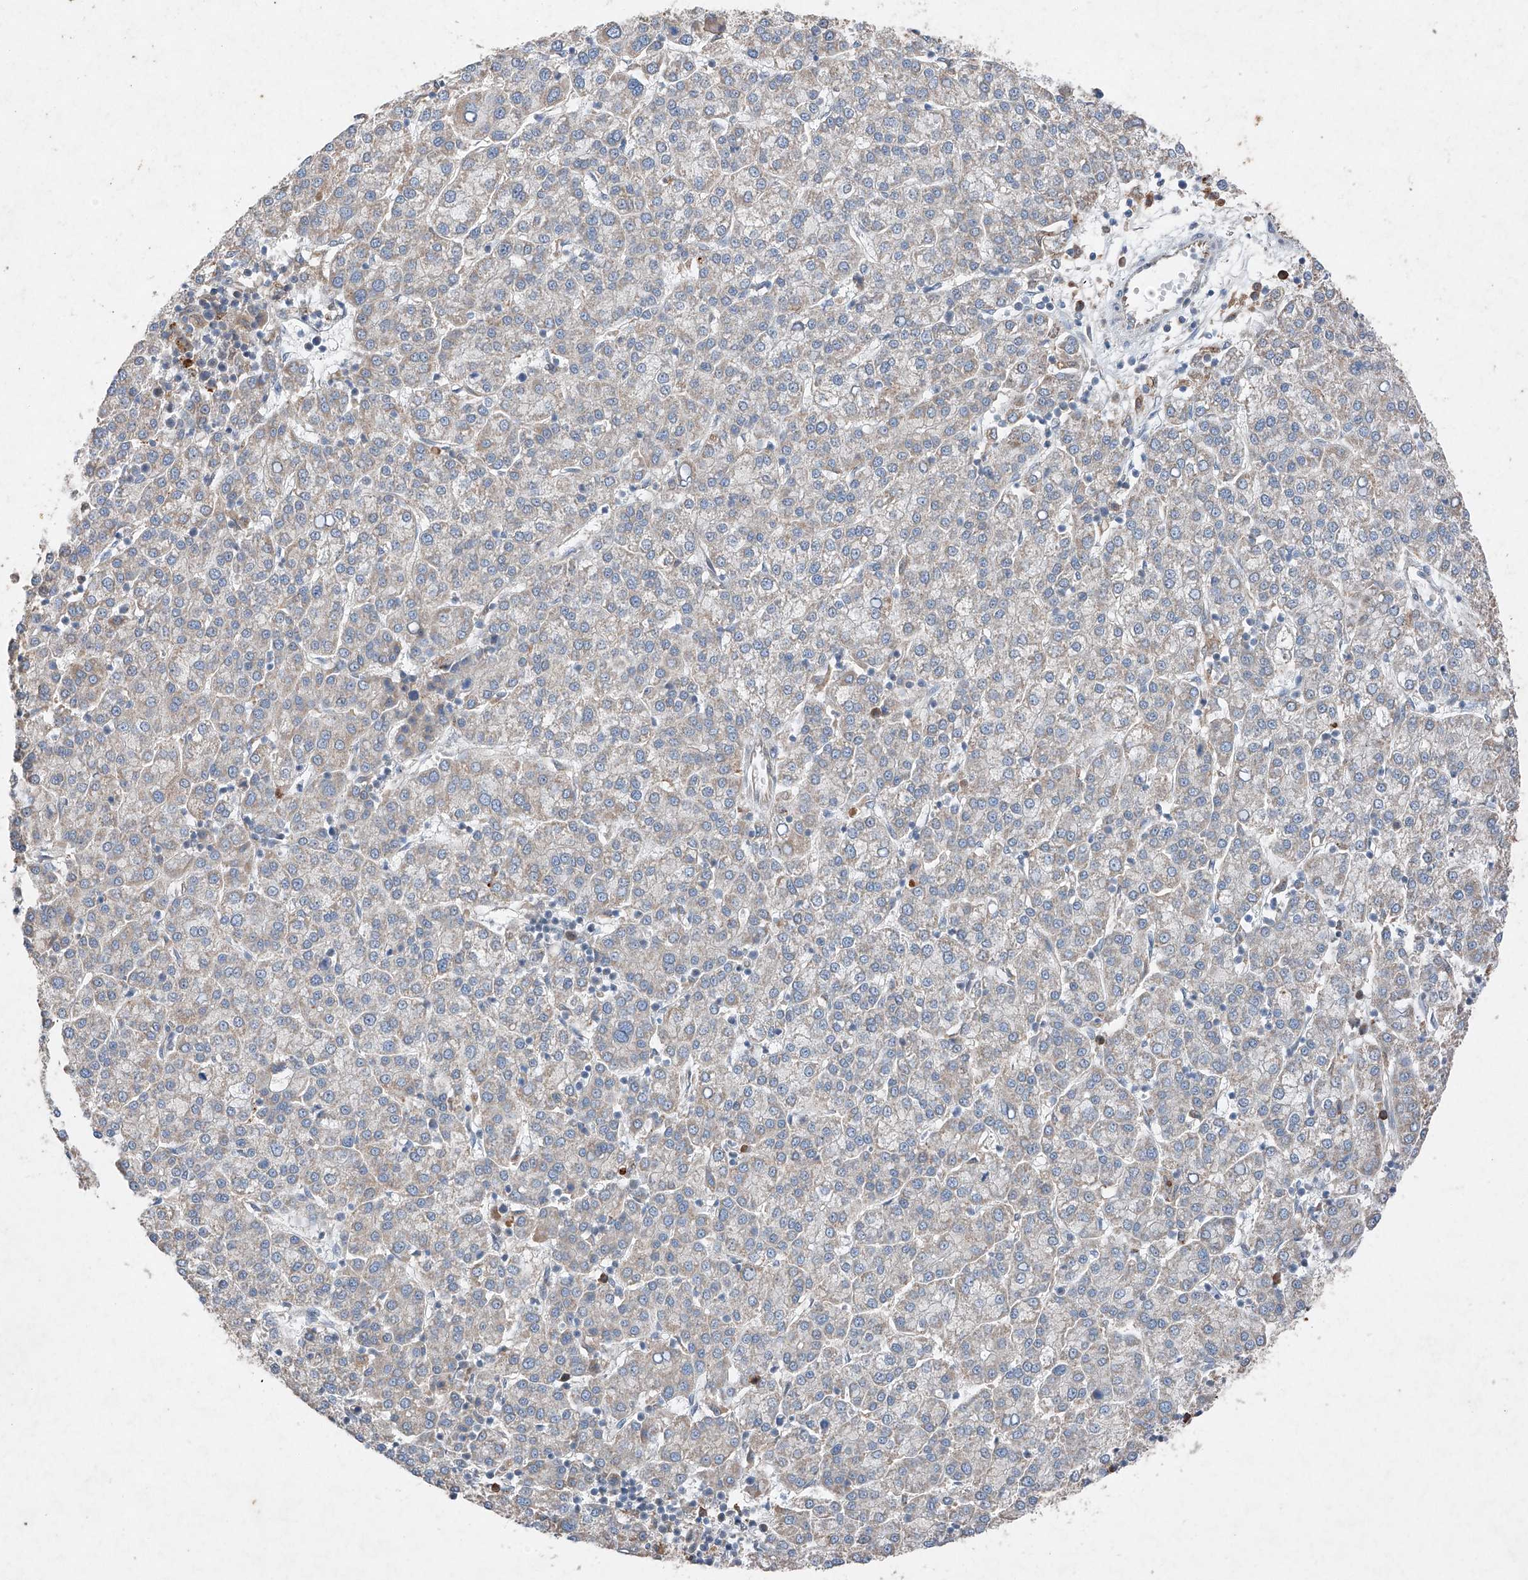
{"staining": {"intensity": "negative", "quantity": "none", "location": "none"}, "tissue": "liver cancer", "cell_type": "Tumor cells", "image_type": "cancer", "snomed": [{"axis": "morphology", "description": "Carcinoma, Hepatocellular, NOS"}, {"axis": "topography", "description": "Liver"}], "caption": "Immunohistochemical staining of human liver cancer displays no significant staining in tumor cells.", "gene": "RUSC1", "patient": {"sex": "female", "age": 58}}